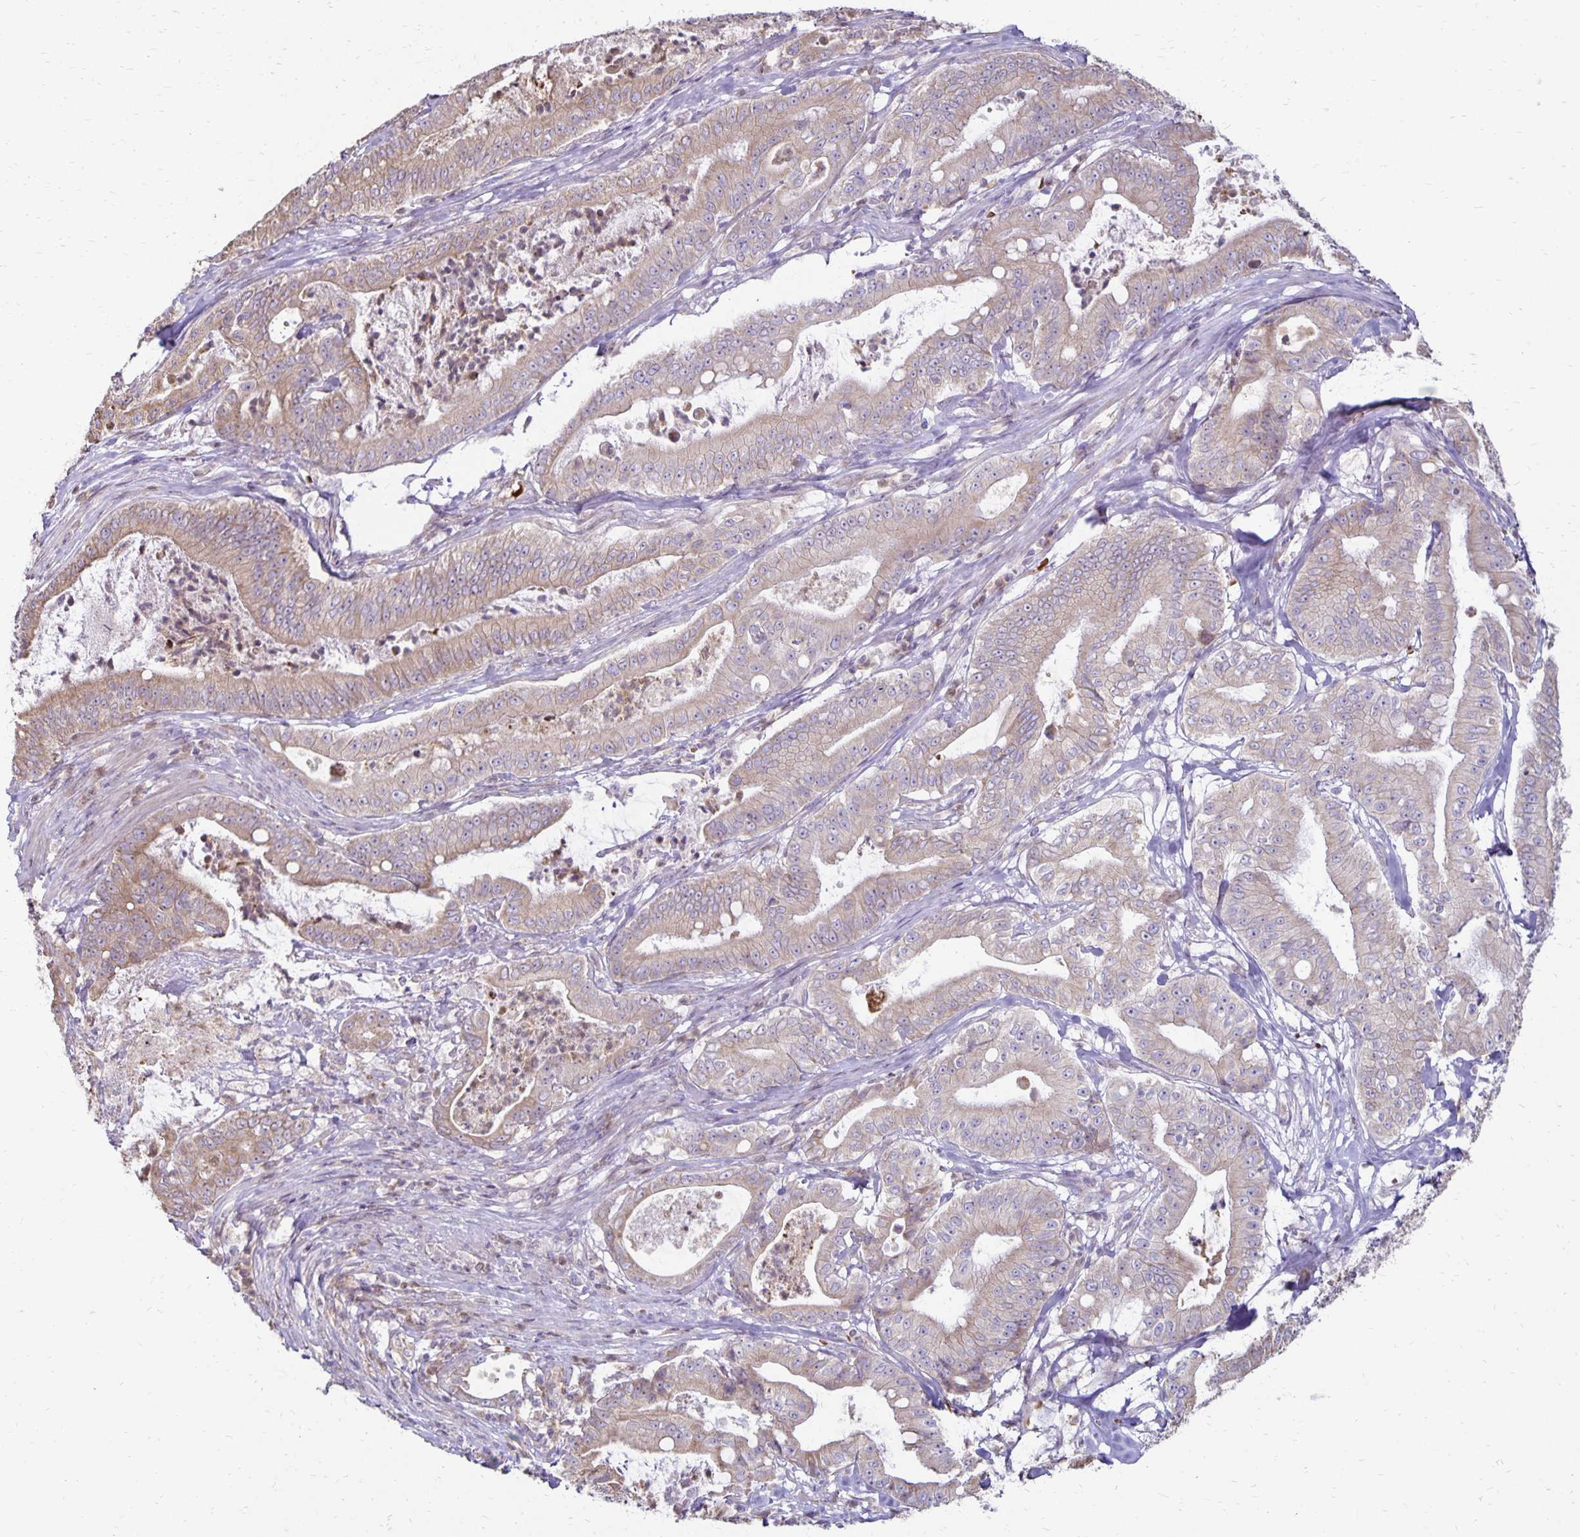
{"staining": {"intensity": "weak", "quantity": ">75%", "location": "cytoplasmic/membranous"}, "tissue": "pancreatic cancer", "cell_type": "Tumor cells", "image_type": "cancer", "snomed": [{"axis": "morphology", "description": "Adenocarcinoma, NOS"}, {"axis": "topography", "description": "Pancreas"}], "caption": "High-magnification brightfield microscopy of pancreatic adenocarcinoma stained with DAB (brown) and counterstained with hematoxylin (blue). tumor cells exhibit weak cytoplasmic/membranous staining is appreciated in approximately>75% of cells.", "gene": "FN3K", "patient": {"sex": "male", "age": 71}}